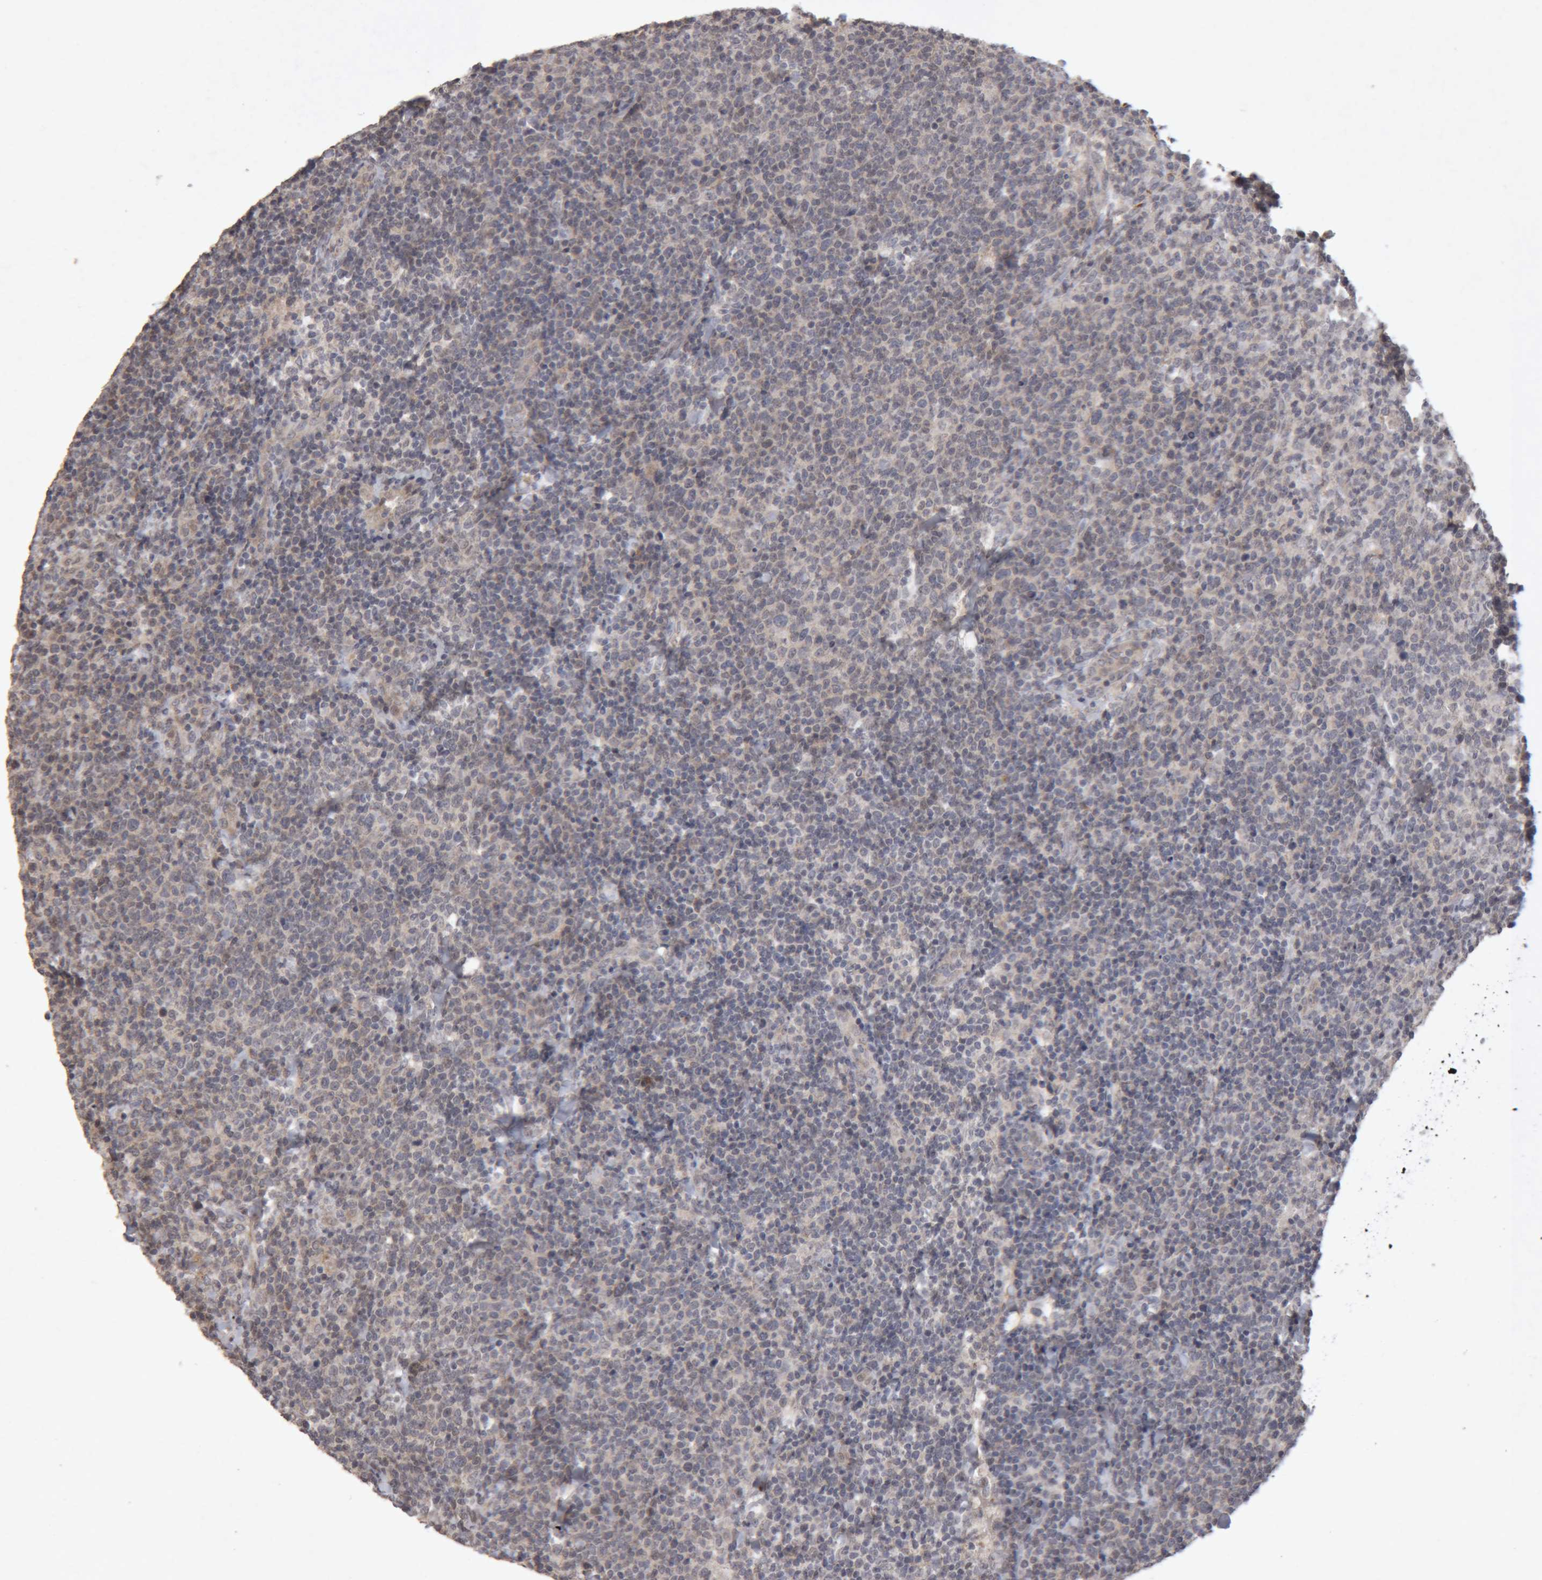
{"staining": {"intensity": "negative", "quantity": "none", "location": "none"}, "tissue": "lymphoma", "cell_type": "Tumor cells", "image_type": "cancer", "snomed": [{"axis": "morphology", "description": "Malignant lymphoma, non-Hodgkin's type, High grade"}, {"axis": "topography", "description": "Lymph node"}], "caption": "A high-resolution image shows immunohistochemistry (IHC) staining of lymphoma, which displays no significant staining in tumor cells.", "gene": "MEP1A", "patient": {"sex": "male", "age": 61}}